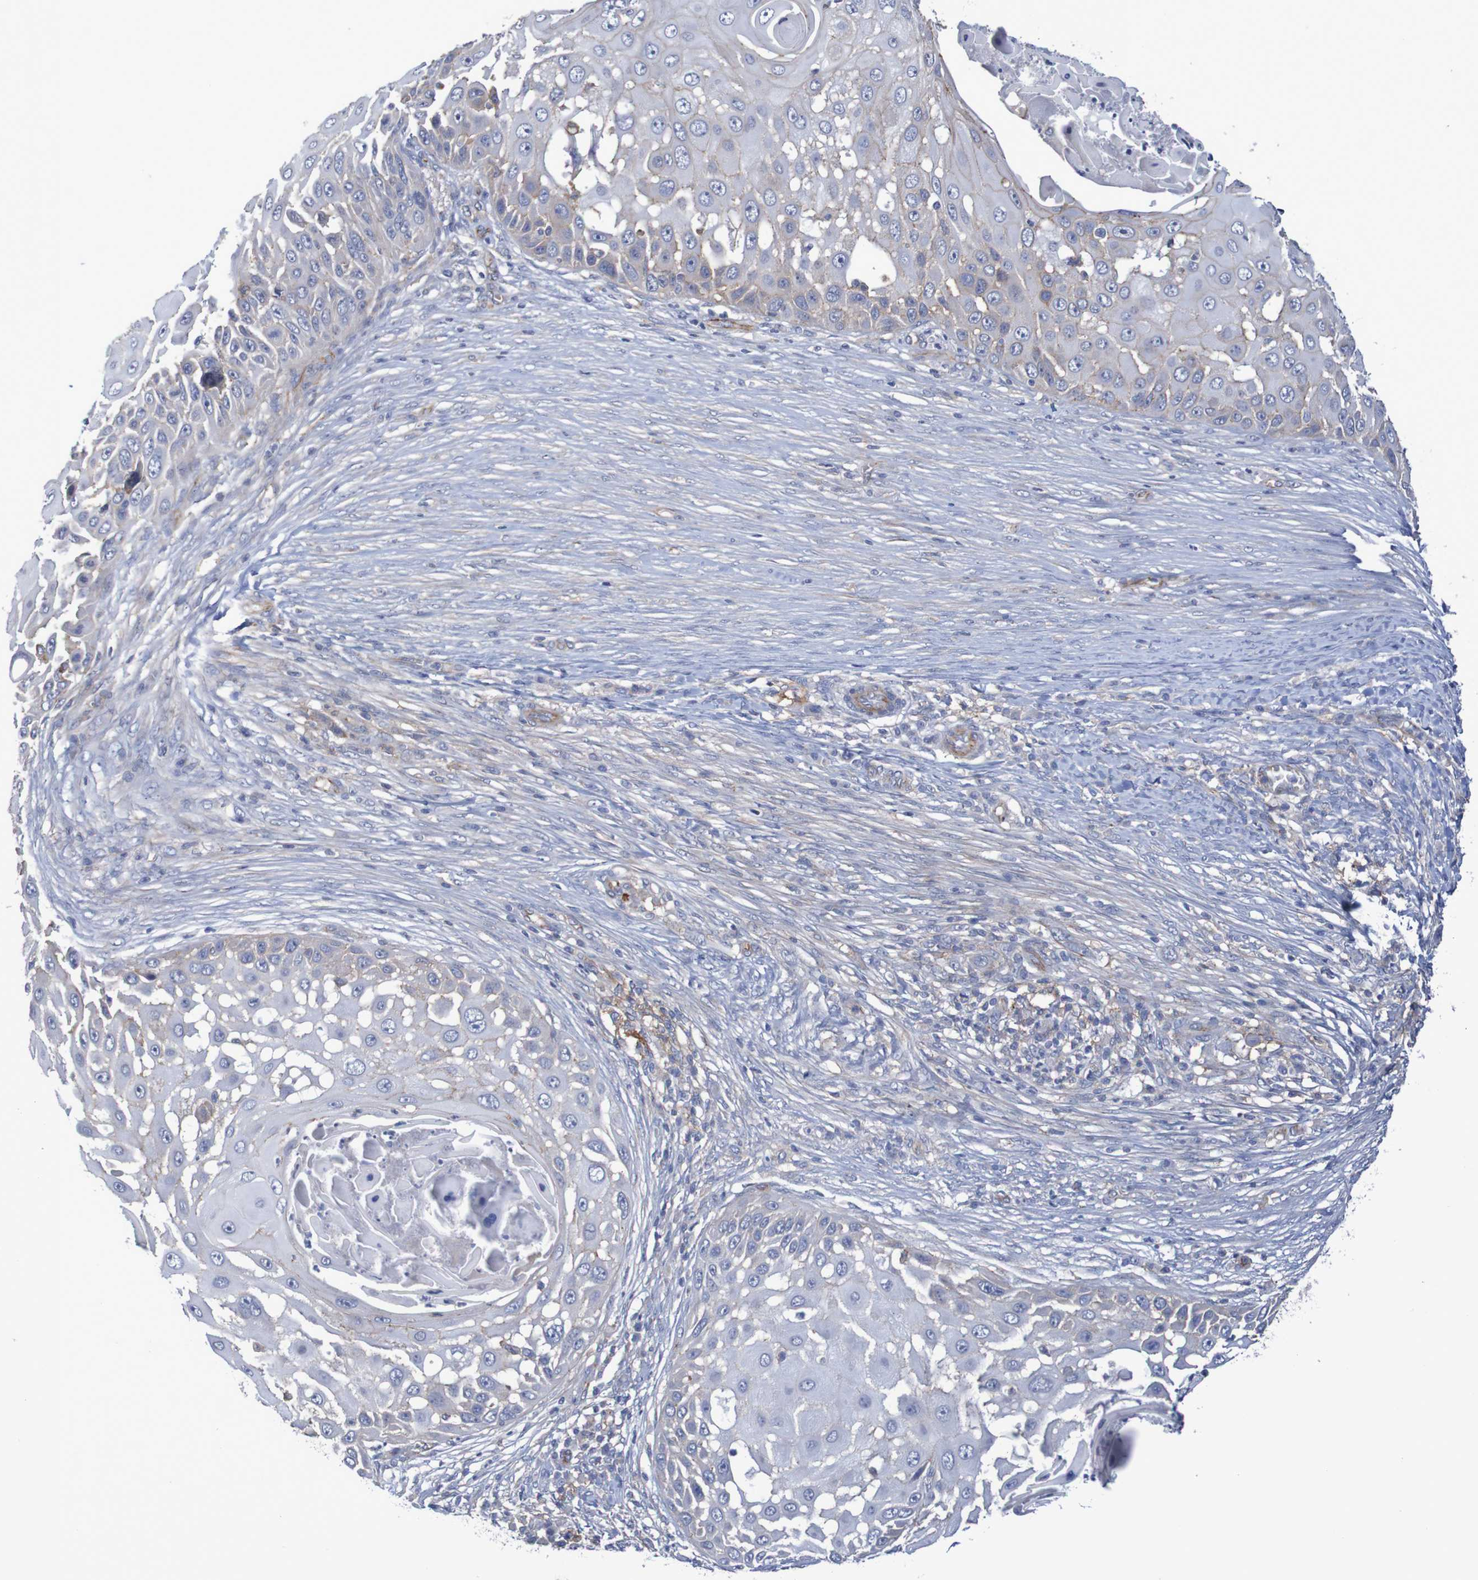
{"staining": {"intensity": "weak", "quantity": "<25%", "location": "cytoplasmic/membranous"}, "tissue": "skin cancer", "cell_type": "Tumor cells", "image_type": "cancer", "snomed": [{"axis": "morphology", "description": "Squamous cell carcinoma, NOS"}, {"axis": "topography", "description": "Skin"}], "caption": "Immunohistochemistry micrograph of neoplastic tissue: skin cancer (squamous cell carcinoma) stained with DAB (3,3'-diaminobenzidine) shows no significant protein positivity in tumor cells. (DAB (3,3'-diaminobenzidine) immunohistochemistry (IHC) with hematoxylin counter stain).", "gene": "NECTIN2", "patient": {"sex": "female", "age": 44}}